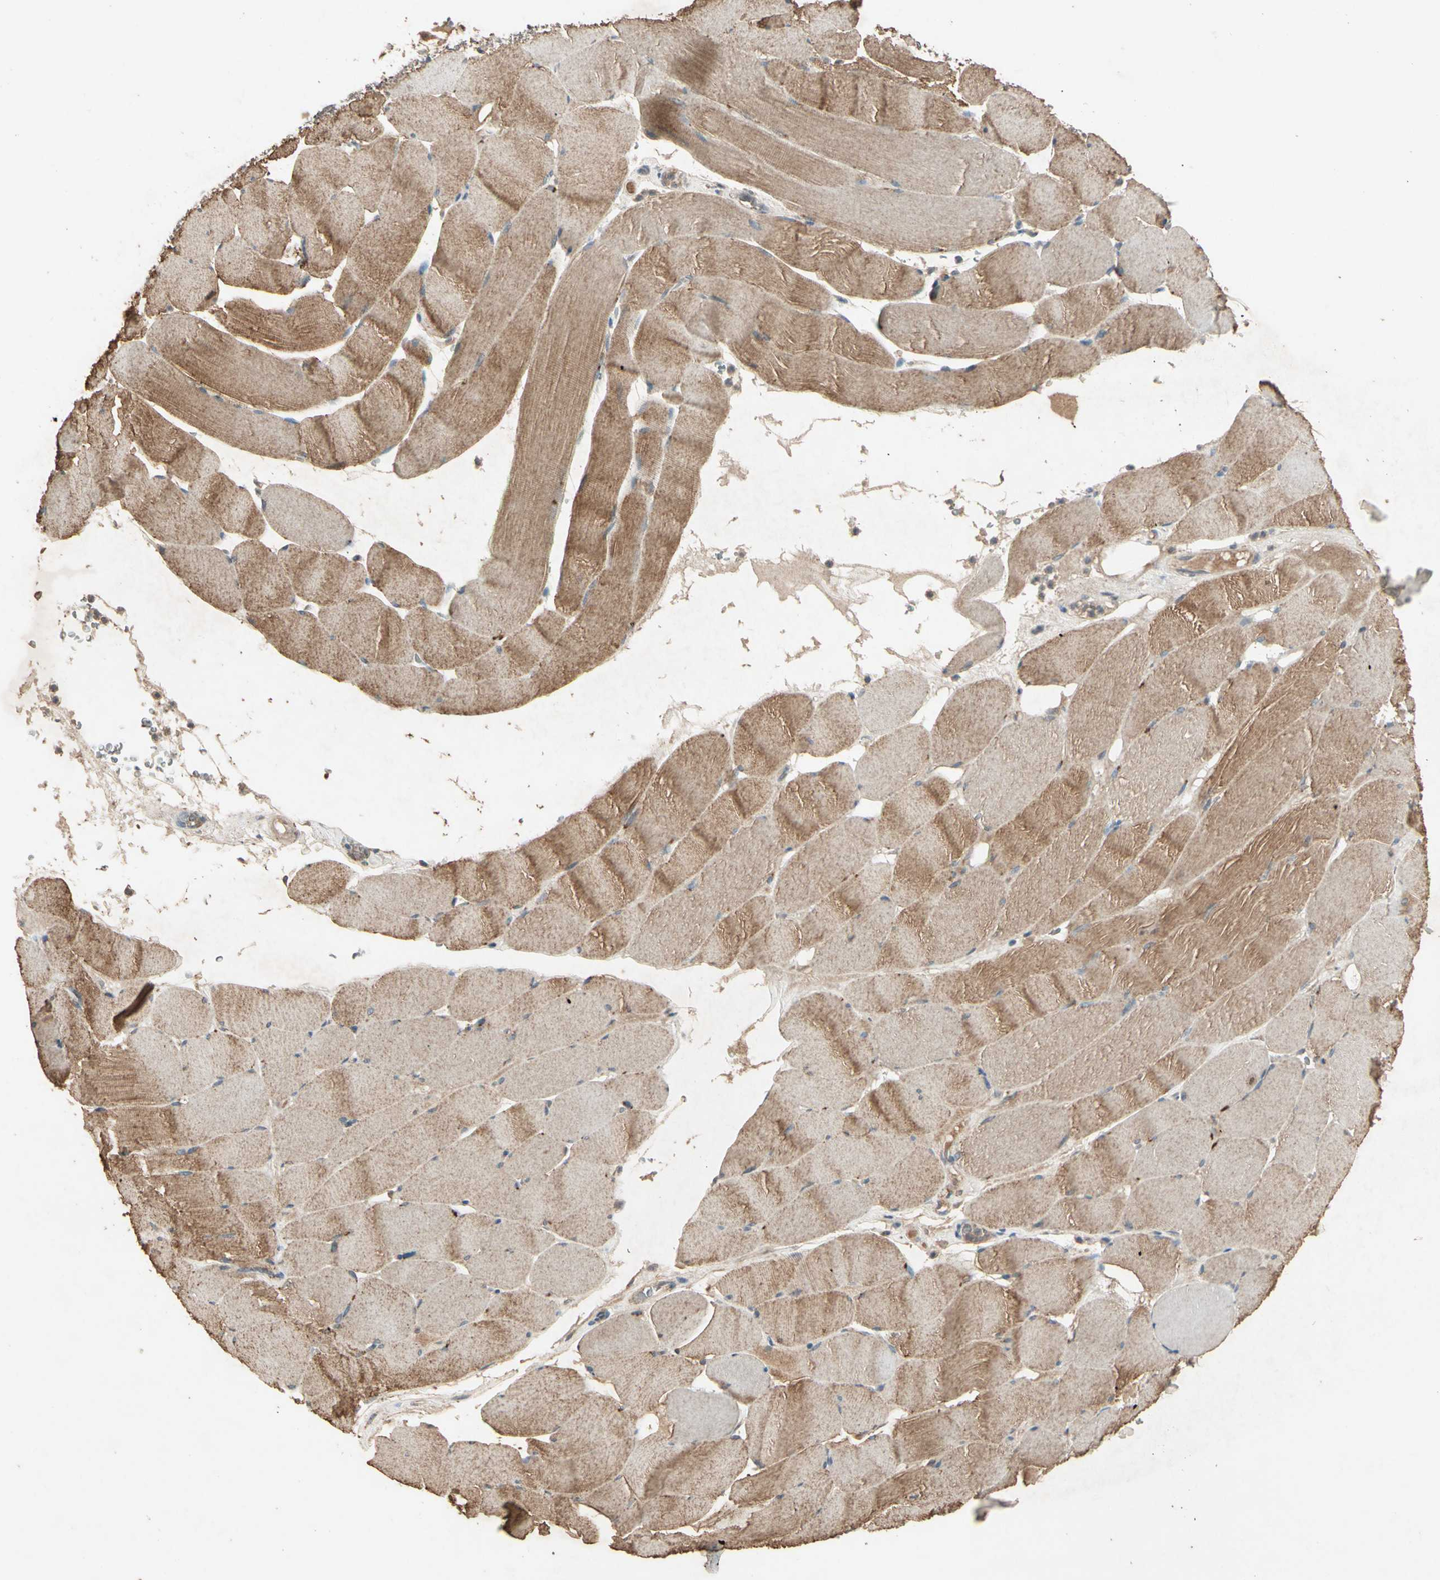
{"staining": {"intensity": "moderate", "quantity": ">75%", "location": "cytoplasmic/membranous"}, "tissue": "skeletal muscle", "cell_type": "Myocytes", "image_type": "normal", "snomed": [{"axis": "morphology", "description": "Normal tissue, NOS"}, {"axis": "topography", "description": "Skeletal muscle"}], "caption": "DAB (3,3'-diaminobenzidine) immunohistochemical staining of benign human skeletal muscle reveals moderate cytoplasmic/membranous protein staining in approximately >75% of myocytes. The protein is stained brown, and the nuclei are stained in blue (DAB (3,3'-diaminobenzidine) IHC with brightfield microscopy, high magnification).", "gene": "GPLD1", "patient": {"sex": "male", "age": 62}}